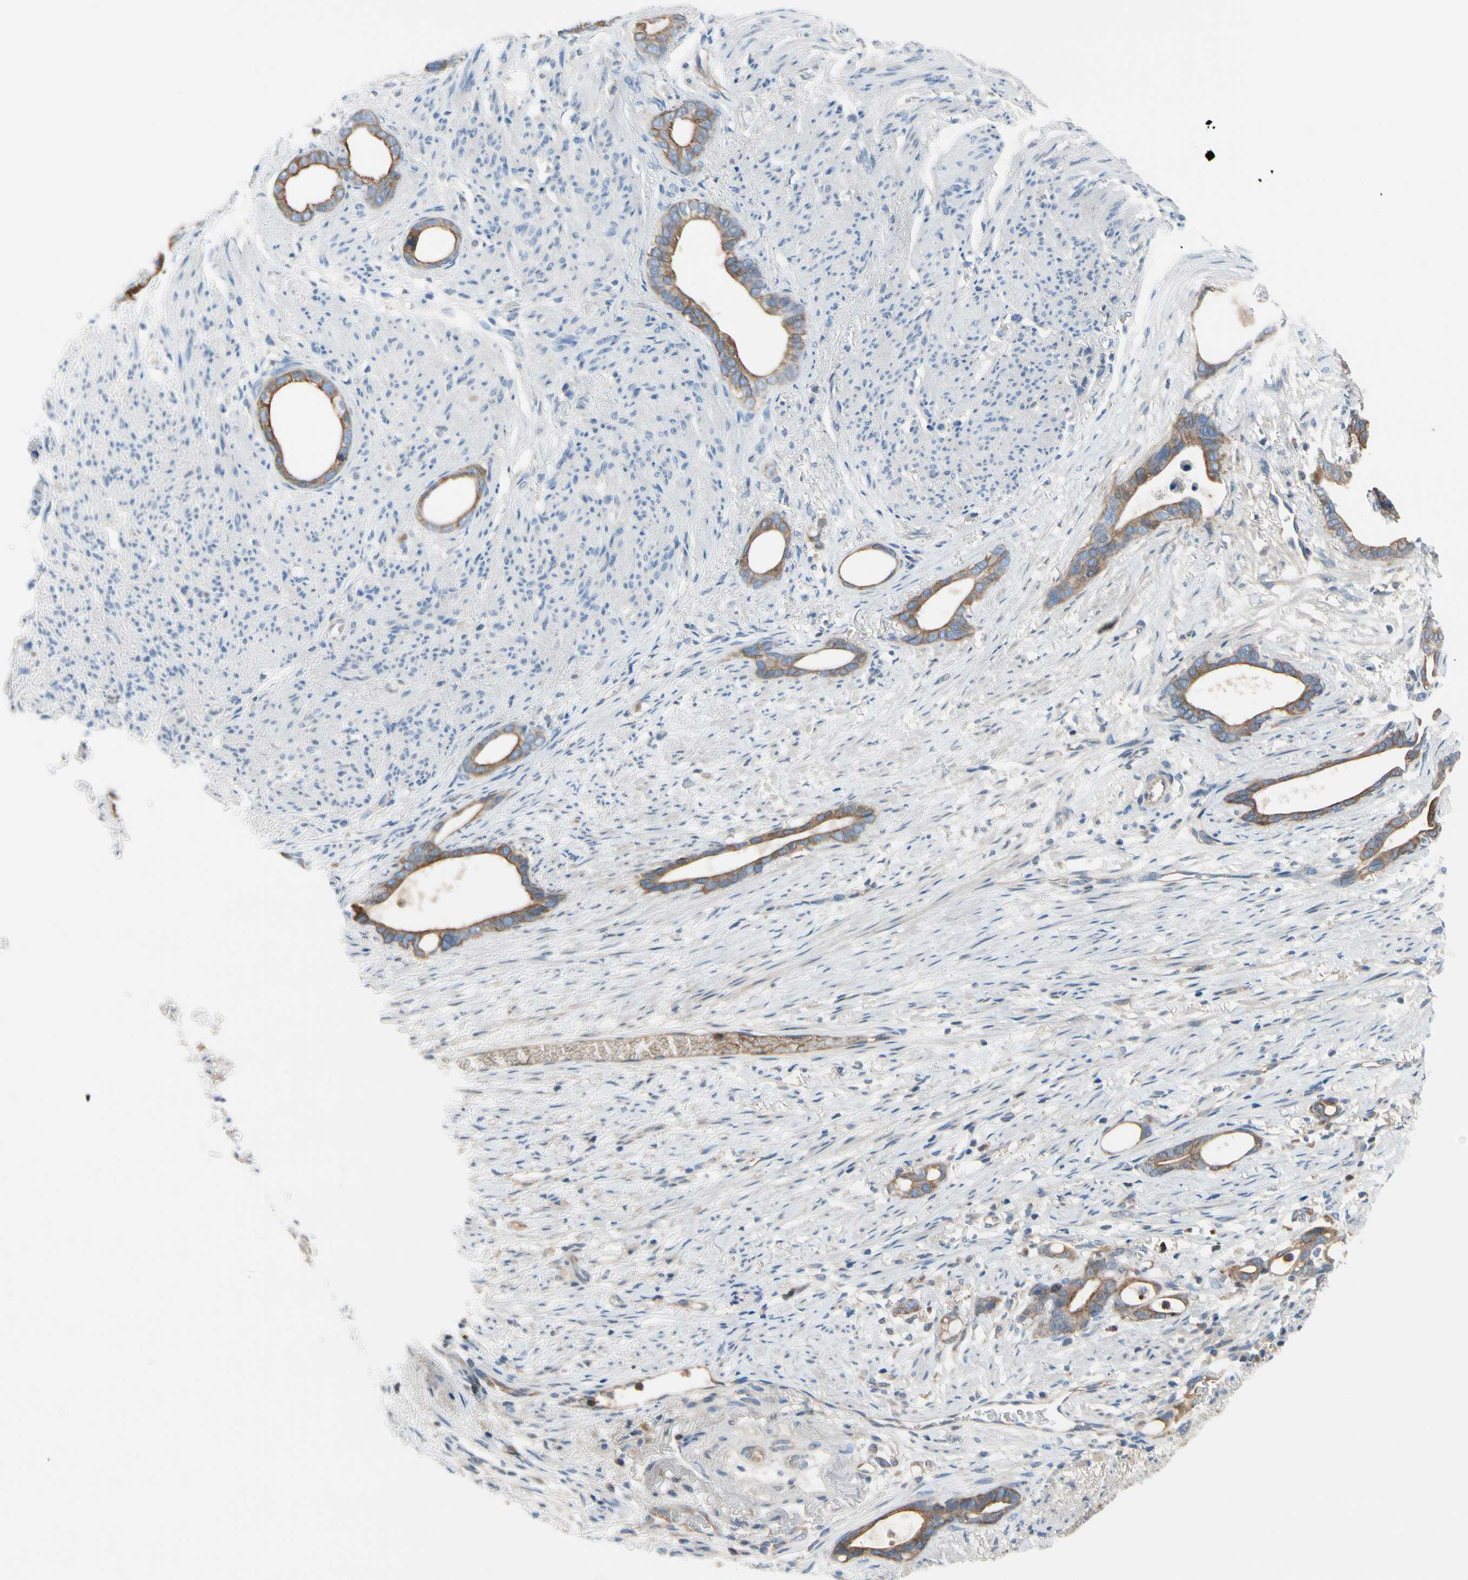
{"staining": {"intensity": "moderate", "quantity": ">75%", "location": "cytoplasmic/membranous"}, "tissue": "stomach cancer", "cell_type": "Tumor cells", "image_type": "cancer", "snomed": [{"axis": "morphology", "description": "Adenocarcinoma, NOS"}, {"axis": "topography", "description": "Stomach"}], "caption": "Immunohistochemical staining of stomach cancer exhibits medium levels of moderate cytoplasmic/membranous expression in about >75% of tumor cells.", "gene": "HJURP", "patient": {"sex": "female", "age": 75}}